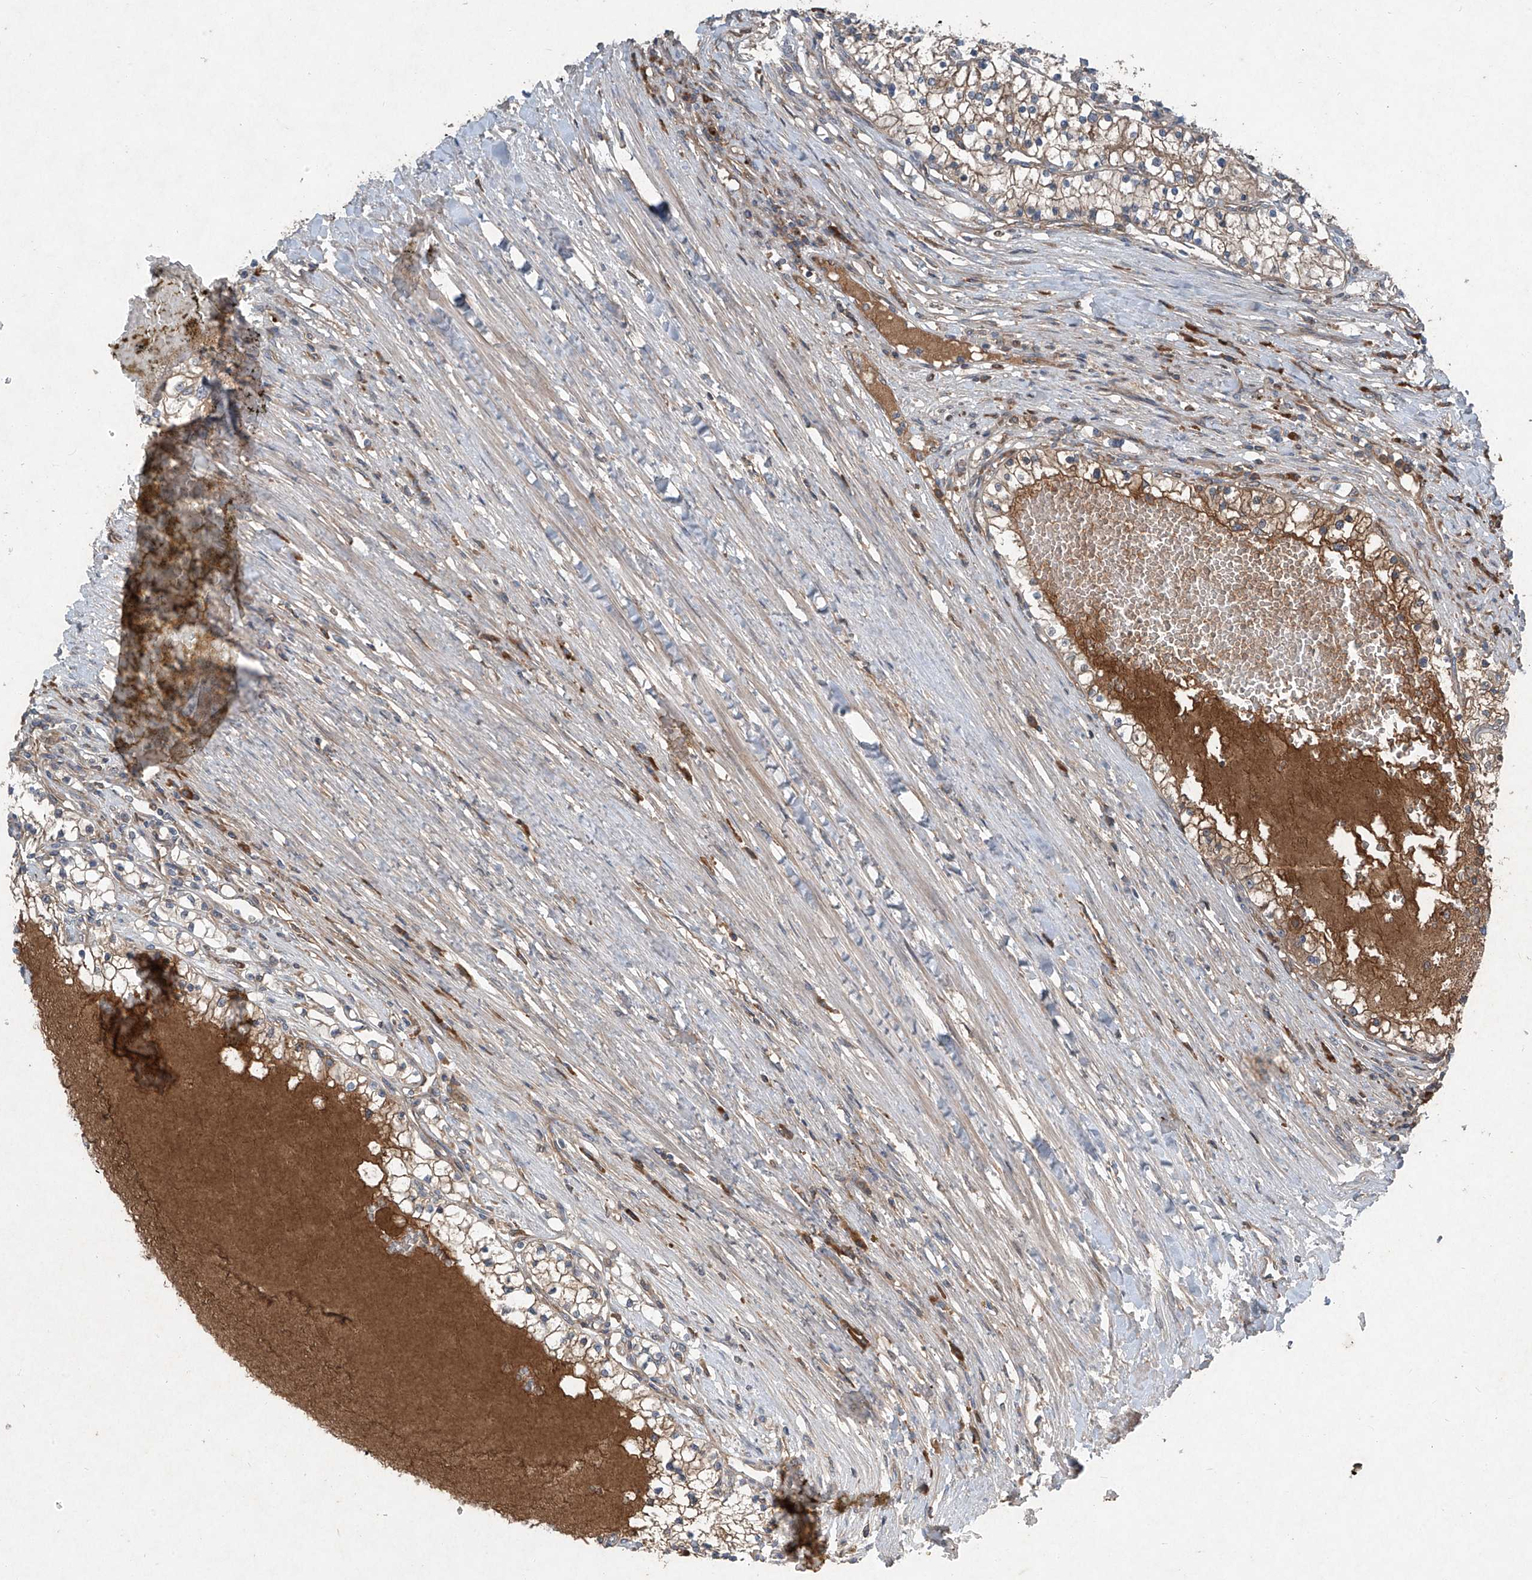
{"staining": {"intensity": "moderate", "quantity": ">75%", "location": "cytoplasmic/membranous"}, "tissue": "renal cancer", "cell_type": "Tumor cells", "image_type": "cancer", "snomed": [{"axis": "morphology", "description": "Normal tissue, NOS"}, {"axis": "morphology", "description": "Adenocarcinoma, NOS"}, {"axis": "topography", "description": "Kidney"}], "caption": "The image demonstrates a brown stain indicating the presence of a protein in the cytoplasmic/membranous of tumor cells in renal cancer (adenocarcinoma).", "gene": "FOXRED2", "patient": {"sex": "male", "age": 68}}